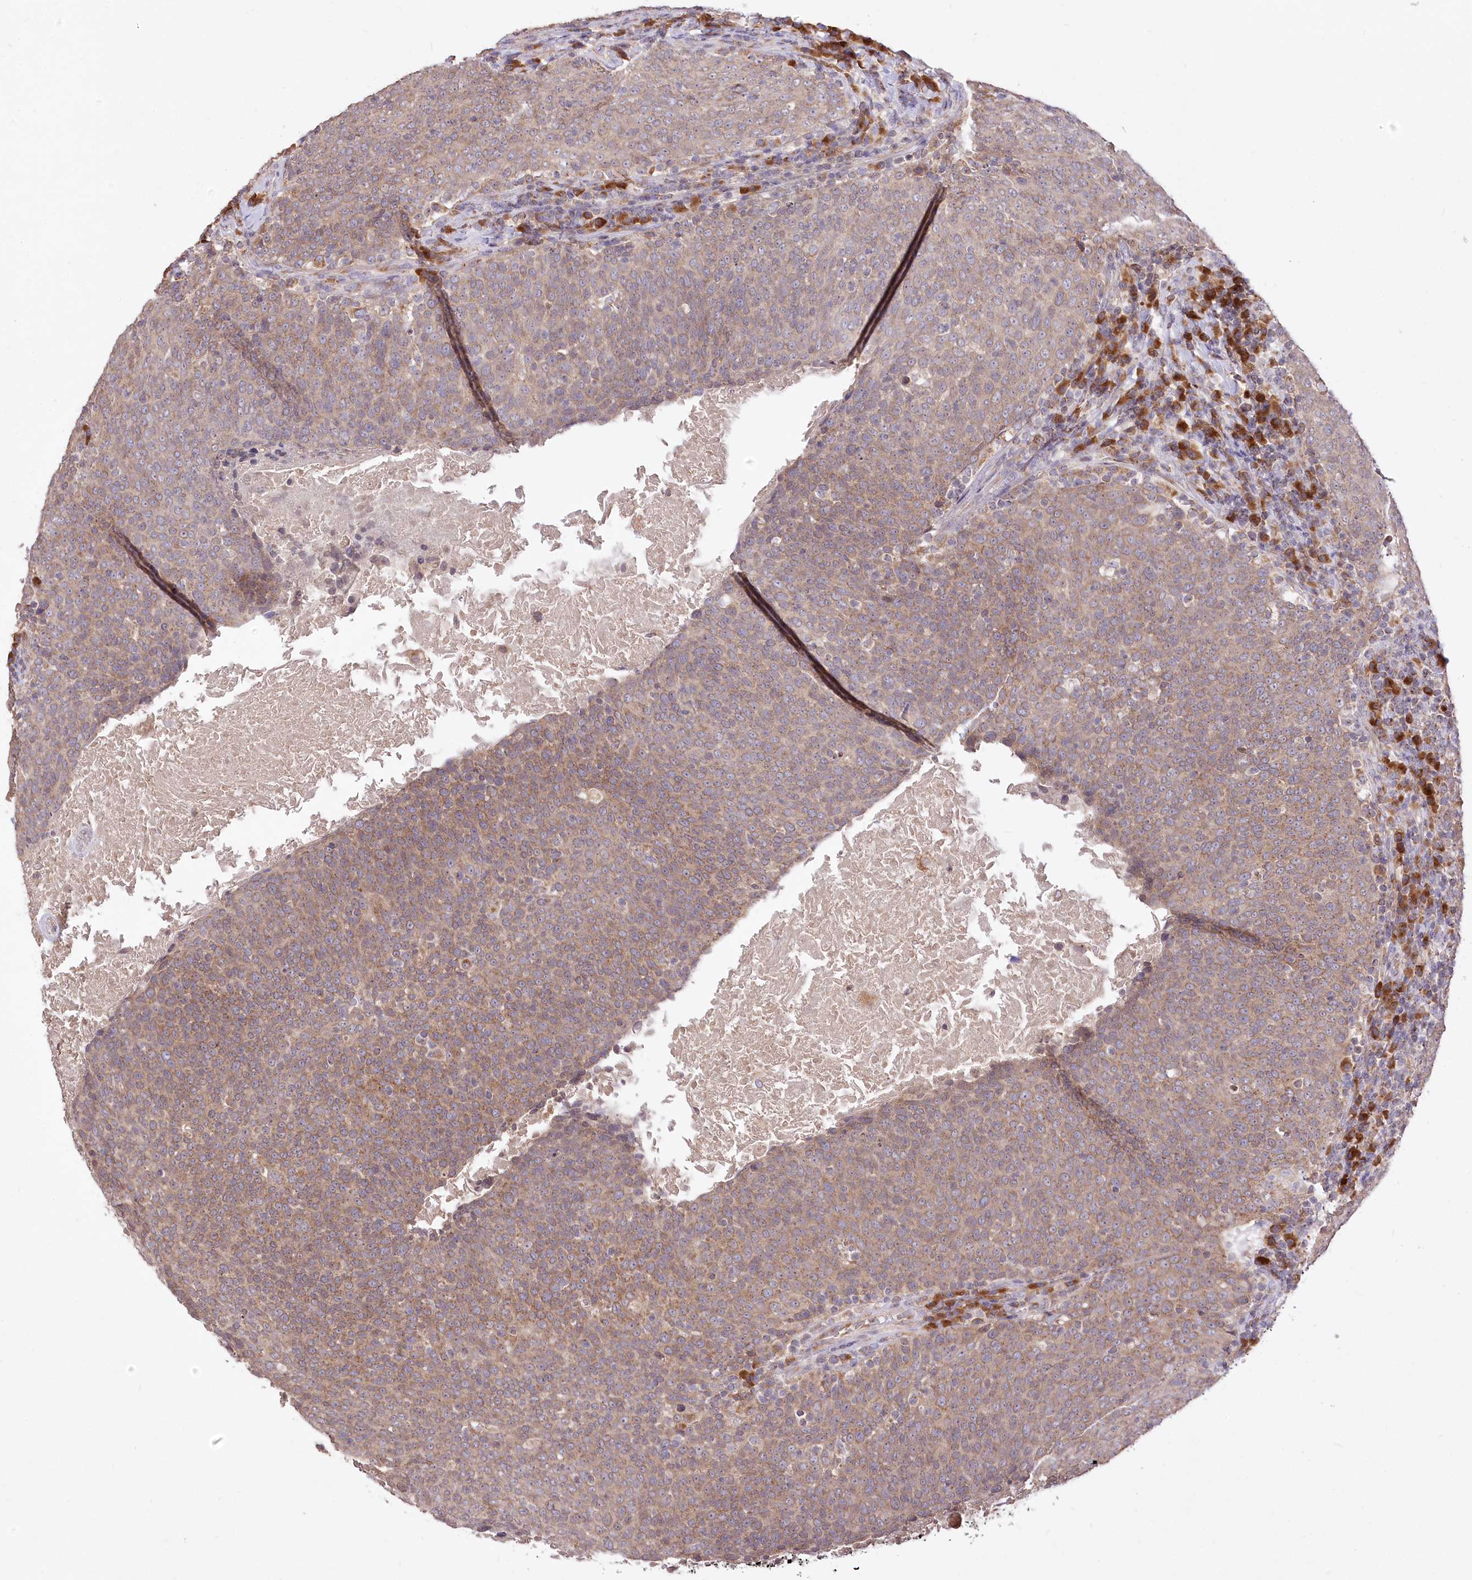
{"staining": {"intensity": "moderate", "quantity": ">75%", "location": "cytoplasmic/membranous"}, "tissue": "head and neck cancer", "cell_type": "Tumor cells", "image_type": "cancer", "snomed": [{"axis": "morphology", "description": "Squamous cell carcinoma, NOS"}, {"axis": "morphology", "description": "Squamous cell carcinoma, metastatic, NOS"}, {"axis": "topography", "description": "Lymph node"}, {"axis": "topography", "description": "Head-Neck"}], "caption": "The histopathology image exhibits staining of head and neck cancer (metastatic squamous cell carcinoma), revealing moderate cytoplasmic/membranous protein expression (brown color) within tumor cells. (DAB = brown stain, brightfield microscopy at high magnification).", "gene": "STT3B", "patient": {"sex": "male", "age": 62}}